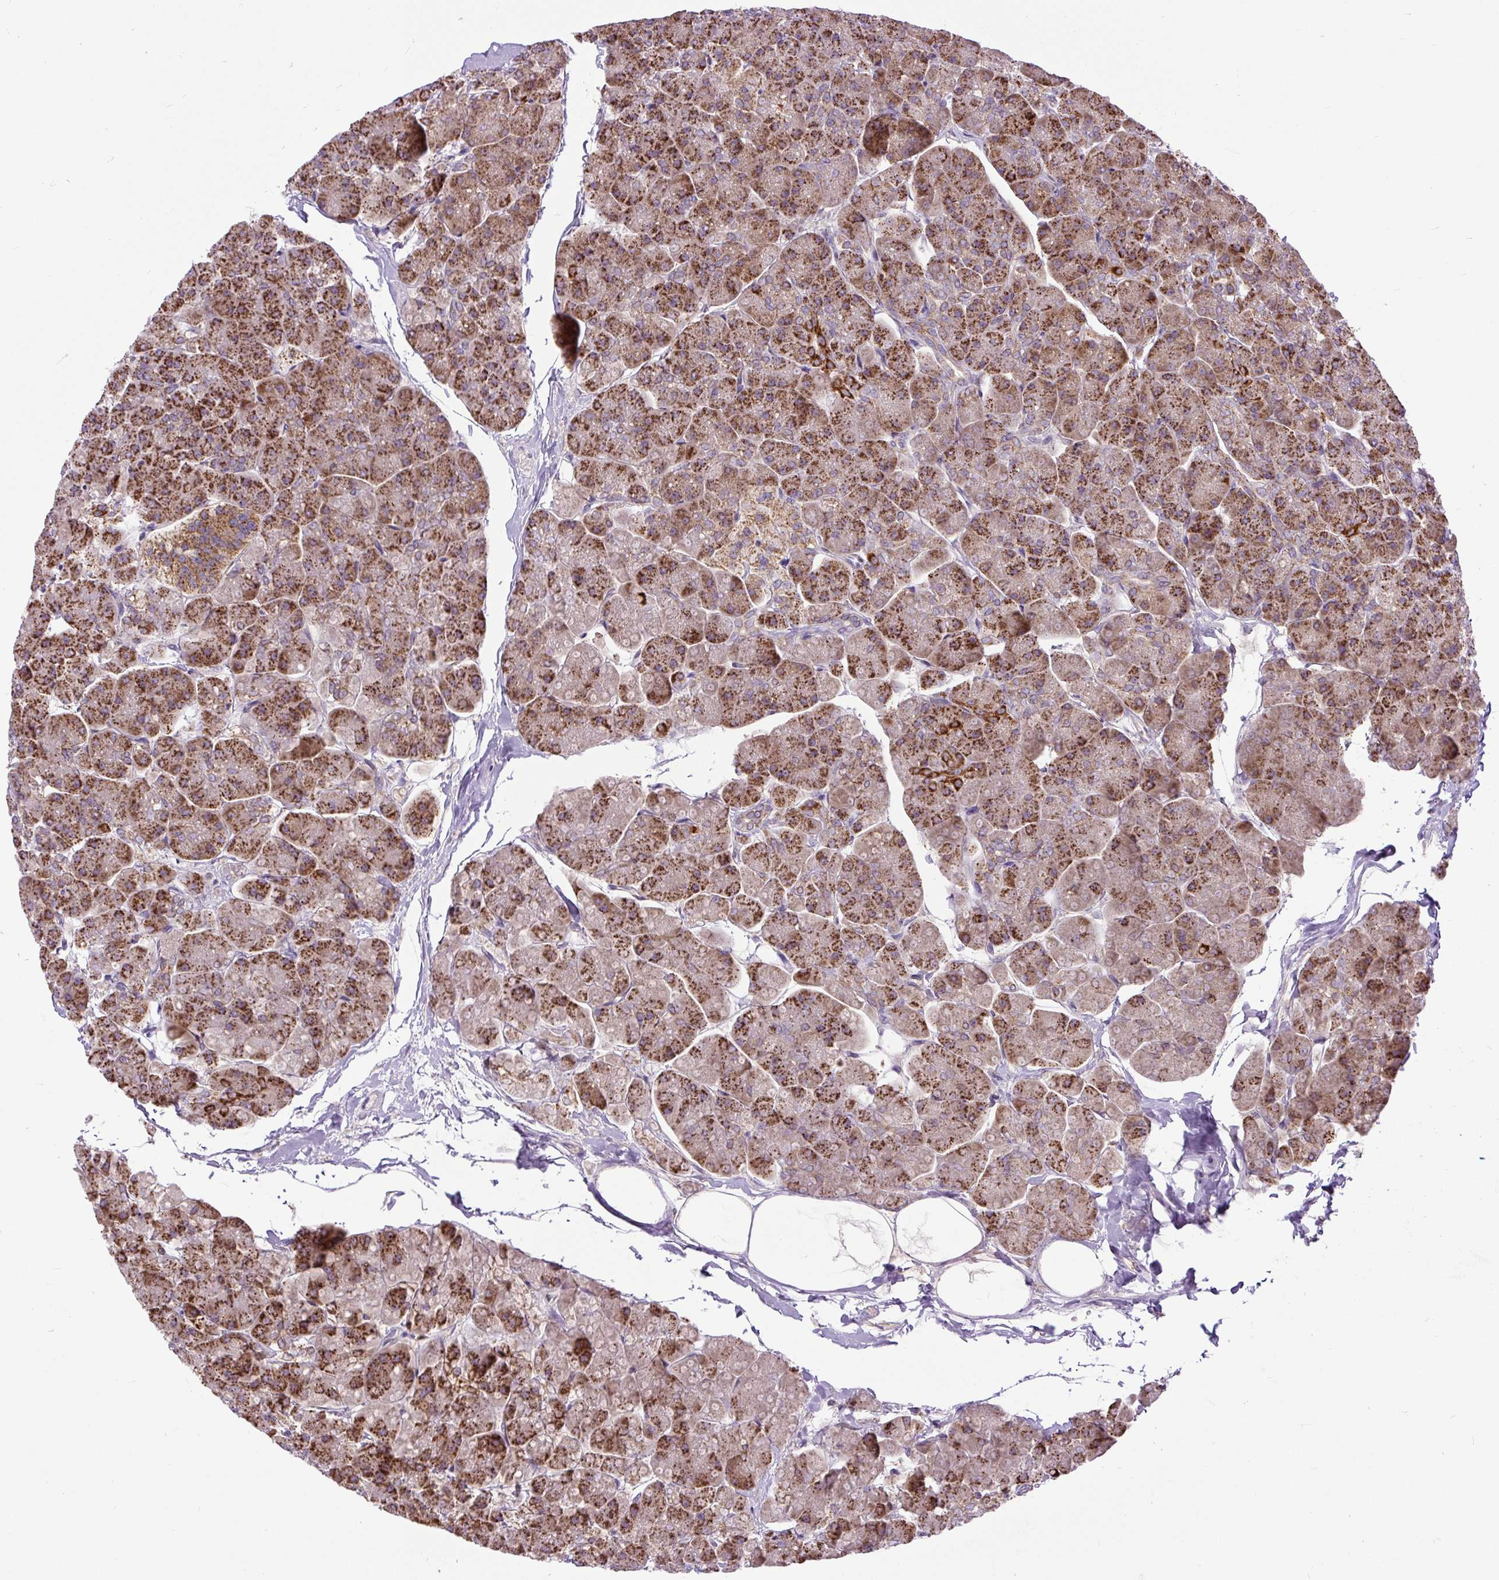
{"staining": {"intensity": "strong", "quantity": ">75%", "location": "cytoplasmic/membranous"}, "tissue": "pancreas", "cell_type": "Exocrine glandular cells", "image_type": "normal", "snomed": [{"axis": "morphology", "description": "Normal tissue, NOS"}, {"axis": "topography", "description": "Pancreas"}, {"axis": "topography", "description": "Peripheral nerve tissue"}], "caption": "High-power microscopy captured an immunohistochemistry histopathology image of unremarkable pancreas, revealing strong cytoplasmic/membranous expression in approximately >75% of exocrine glandular cells.", "gene": "TM2D3", "patient": {"sex": "male", "age": 54}}